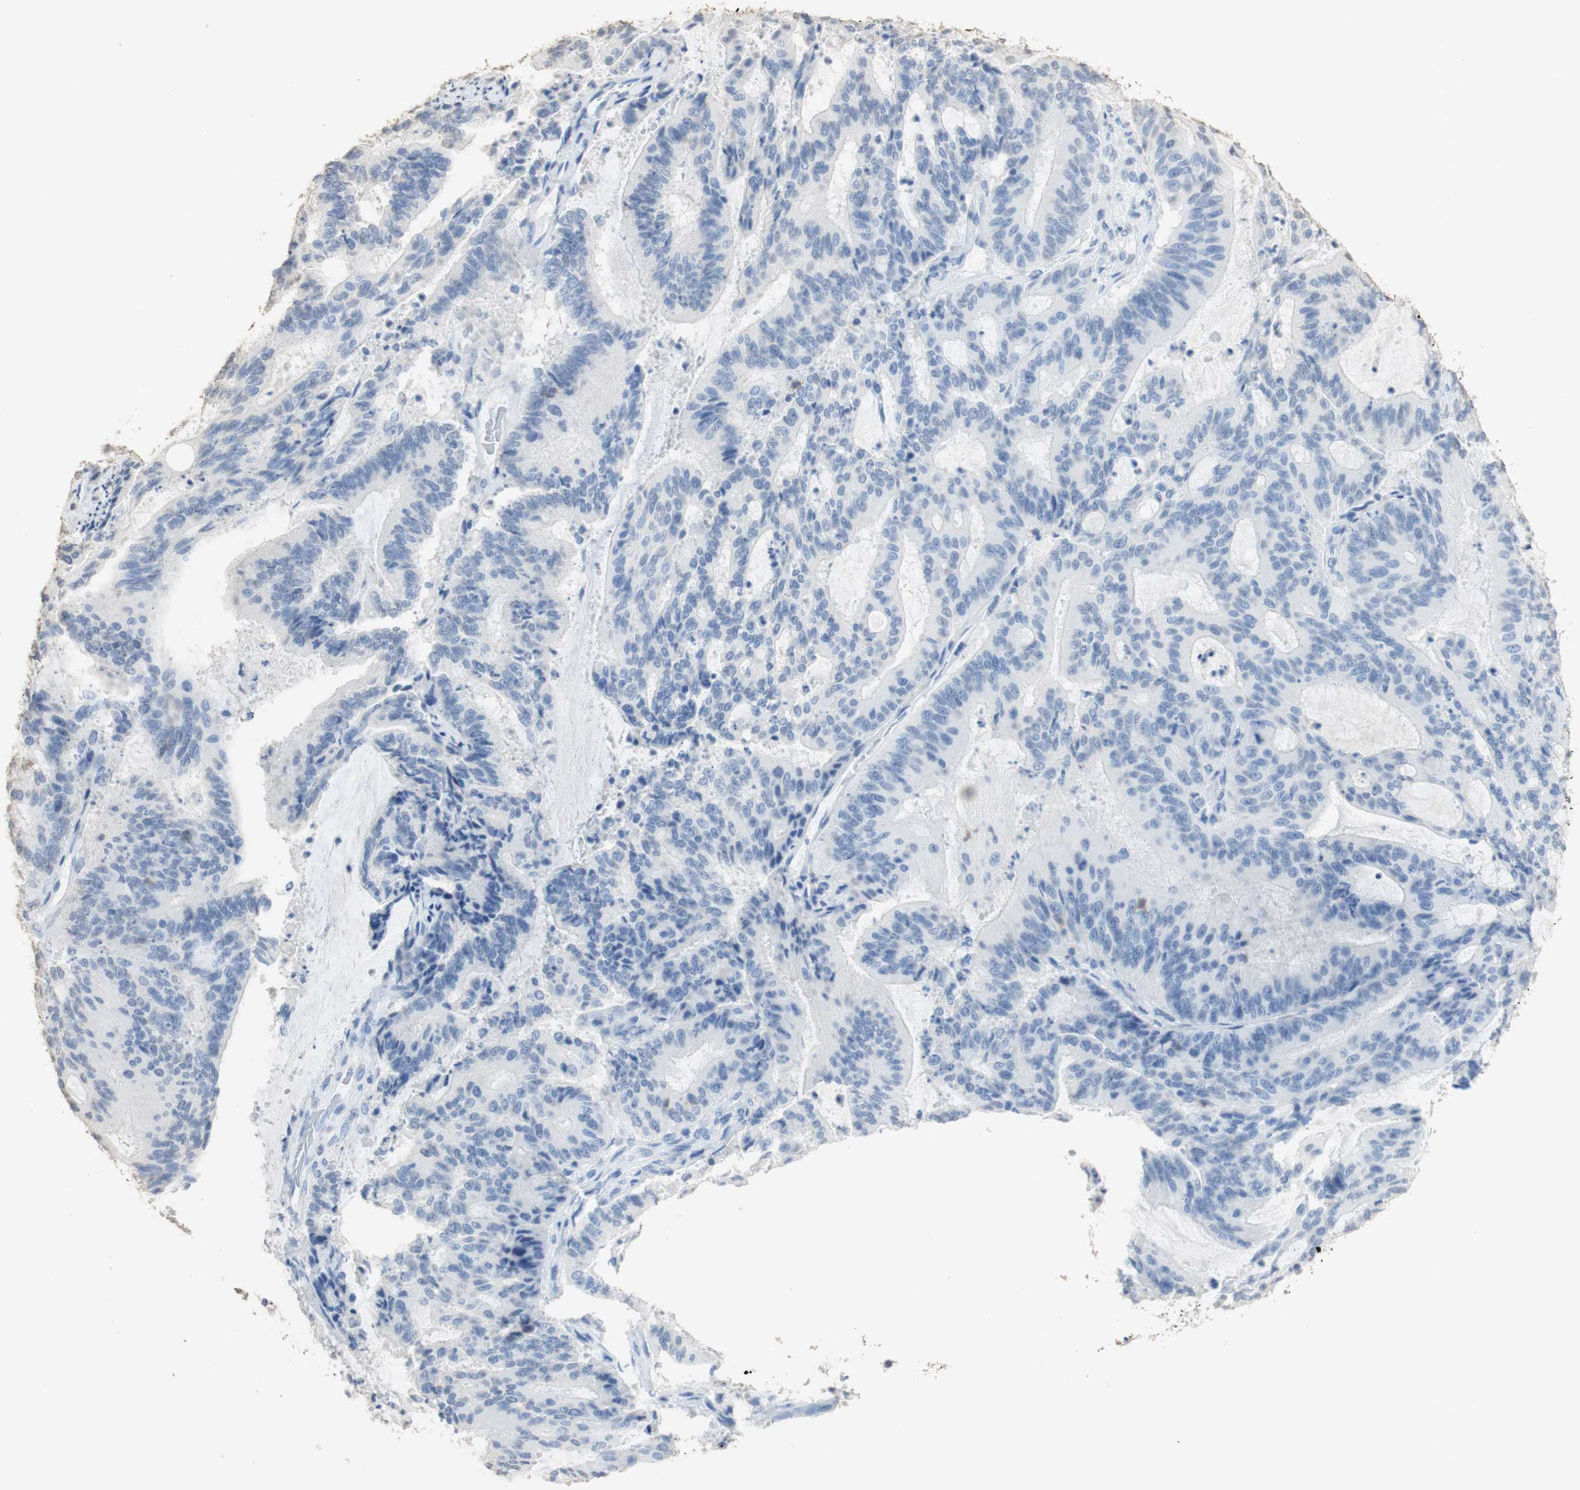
{"staining": {"intensity": "negative", "quantity": "none", "location": "none"}, "tissue": "liver cancer", "cell_type": "Tumor cells", "image_type": "cancer", "snomed": [{"axis": "morphology", "description": "Cholangiocarcinoma"}, {"axis": "topography", "description": "Liver"}], "caption": "Micrograph shows no protein positivity in tumor cells of cholangiocarcinoma (liver) tissue. Nuclei are stained in blue.", "gene": "L1CAM", "patient": {"sex": "female", "age": 73}}